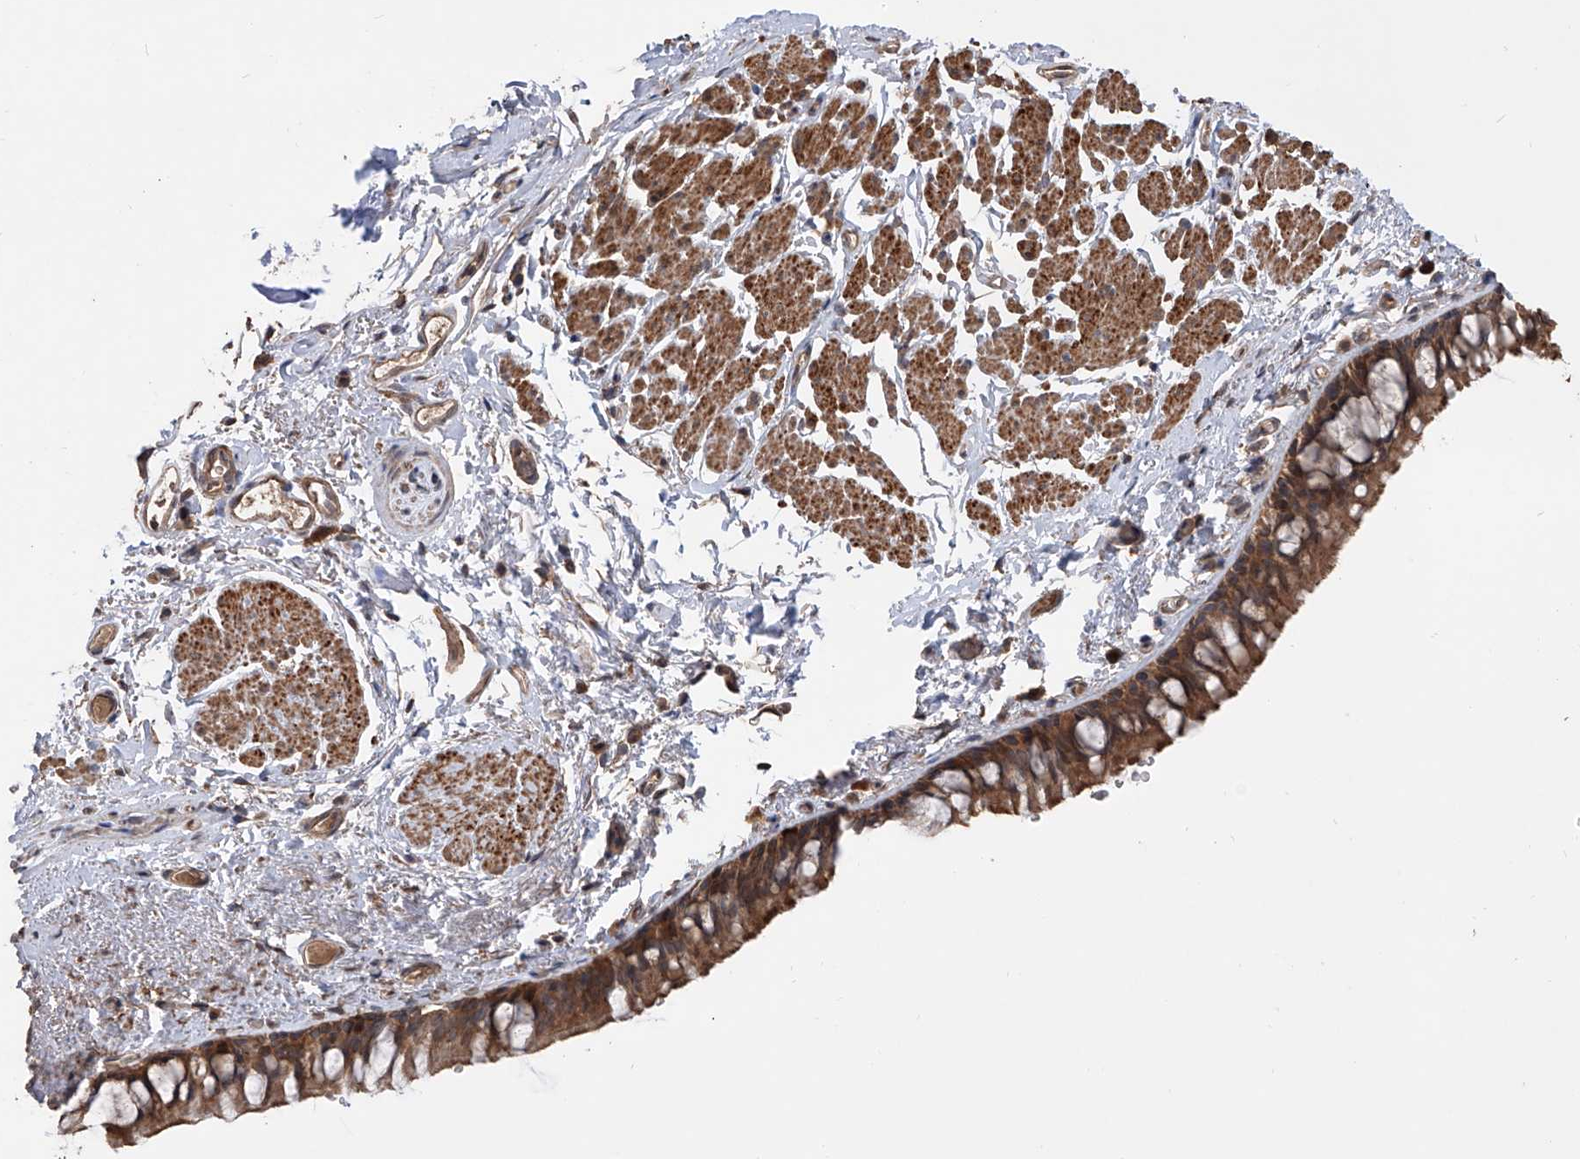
{"staining": {"intensity": "moderate", "quantity": ">75%", "location": "cytoplasmic/membranous"}, "tissue": "bronchus", "cell_type": "Respiratory epithelial cells", "image_type": "normal", "snomed": [{"axis": "morphology", "description": "Normal tissue, NOS"}, {"axis": "topography", "description": "Cartilage tissue"}, {"axis": "topography", "description": "Bronchus"}], "caption": "Immunohistochemistry (IHC) photomicrograph of benign bronchus: human bronchus stained using IHC reveals medium levels of moderate protein expression localized specifically in the cytoplasmic/membranous of respiratory epithelial cells, appearing as a cytoplasmic/membranous brown color.", "gene": "FAM135A", "patient": {"sex": "female", "age": 73}}